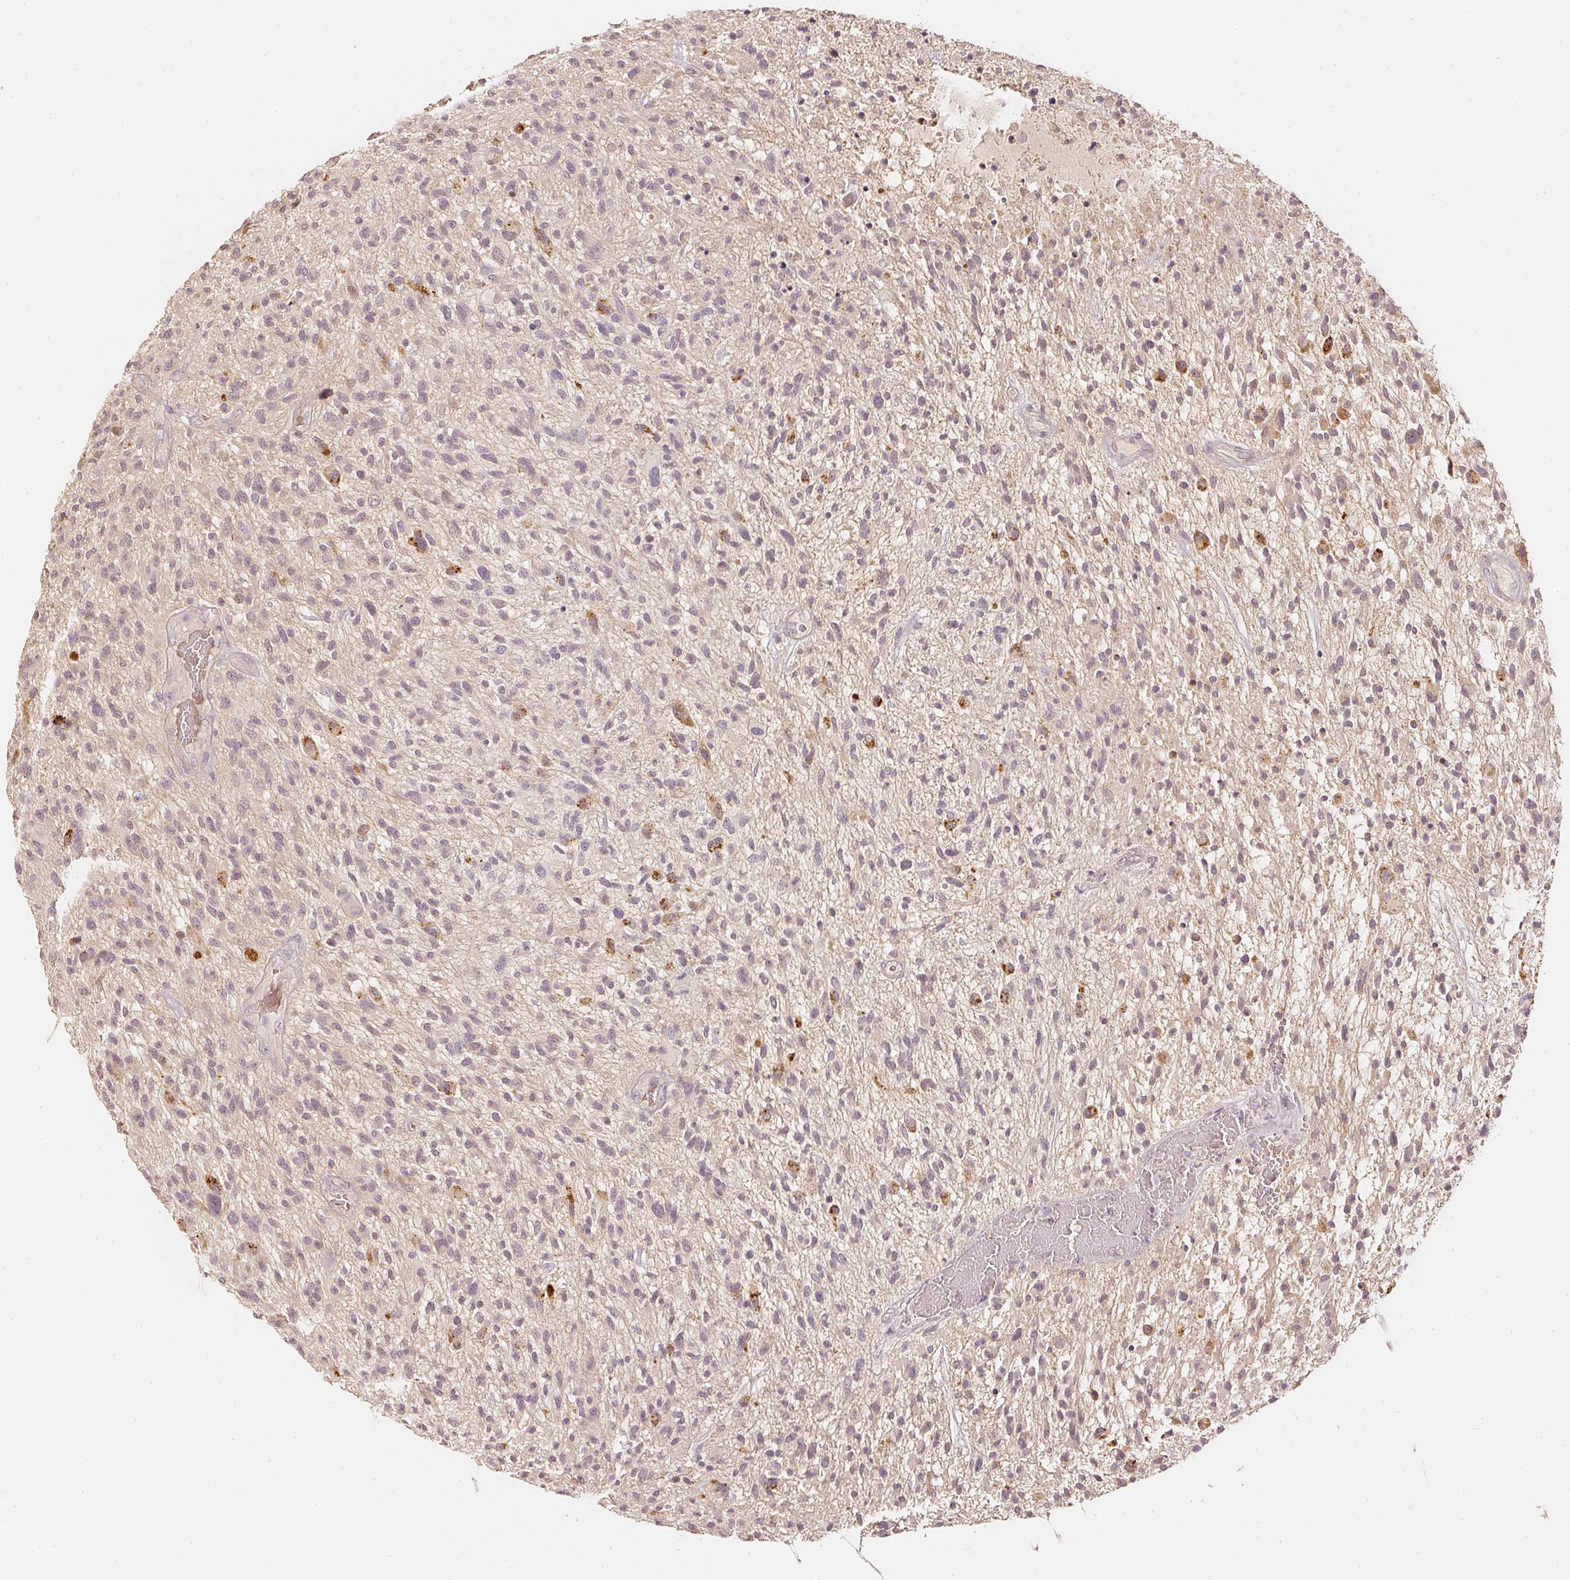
{"staining": {"intensity": "negative", "quantity": "none", "location": "none"}, "tissue": "glioma", "cell_type": "Tumor cells", "image_type": "cancer", "snomed": [{"axis": "morphology", "description": "Glioma, malignant, High grade"}, {"axis": "topography", "description": "Brain"}], "caption": "An IHC image of malignant glioma (high-grade) is shown. There is no staining in tumor cells of malignant glioma (high-grade).", "gene": "GZMA", "patient": {"sex": "male", "age": 47}}